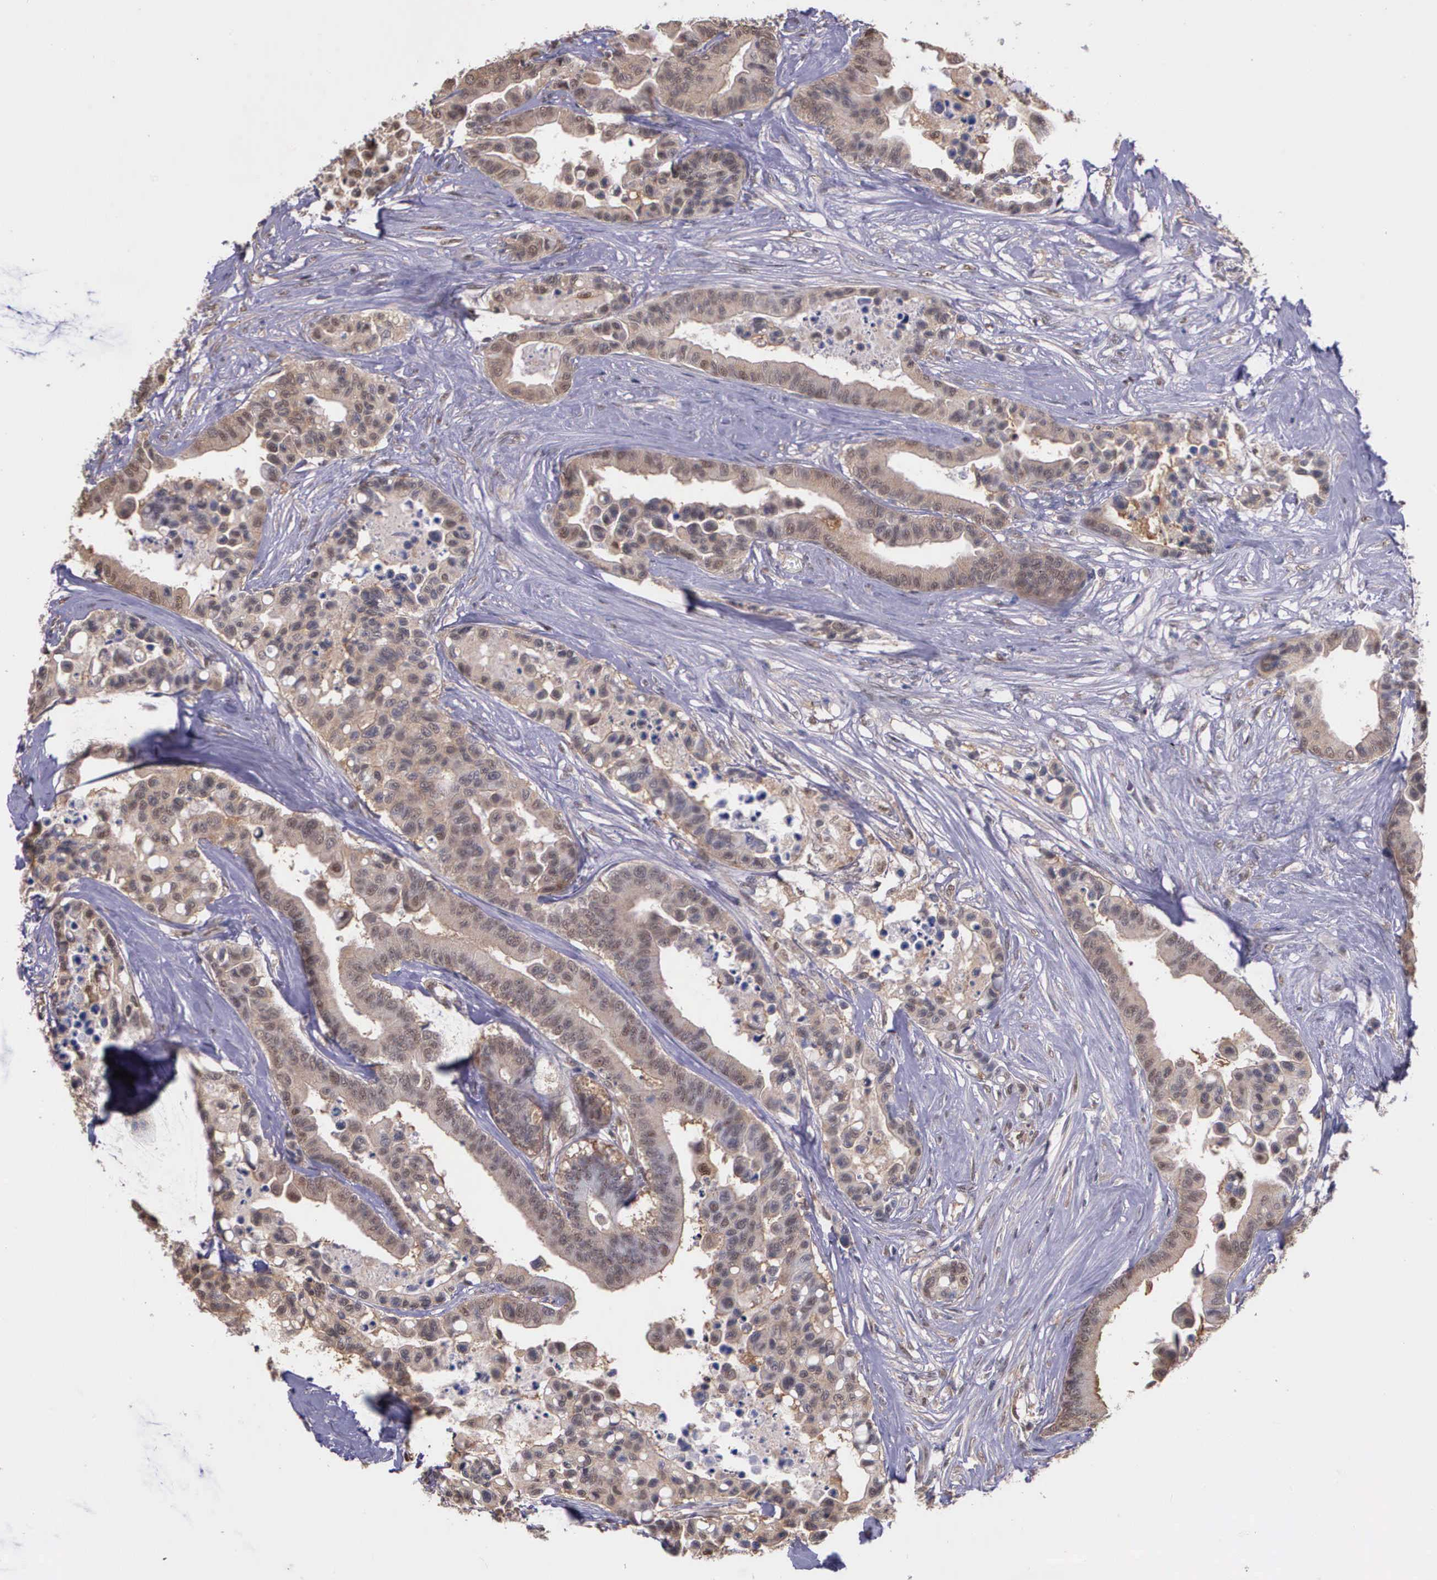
{"staining": {"intensity": "moderate", "quantity": ">75%", "location": "cytoplasmic/membranous"}, "tissue": "colorectal cancer", "cell_type": "Tumor cells", "image_type": "cancer", "snomed": [{"axis": "morphology", "description": "Adenocarcinoma, NOS"}, {"axis": "topography", "description": "Colon"}], "caption": "Protein staining of colorectal cancer (adenocarcinoma) tissue reveals moderate cytoplasmic/membranous positivity in approximately >75% of tumor cells.", "gene": "PSMC1", "patient": {"sex": "male", "age": 82}}